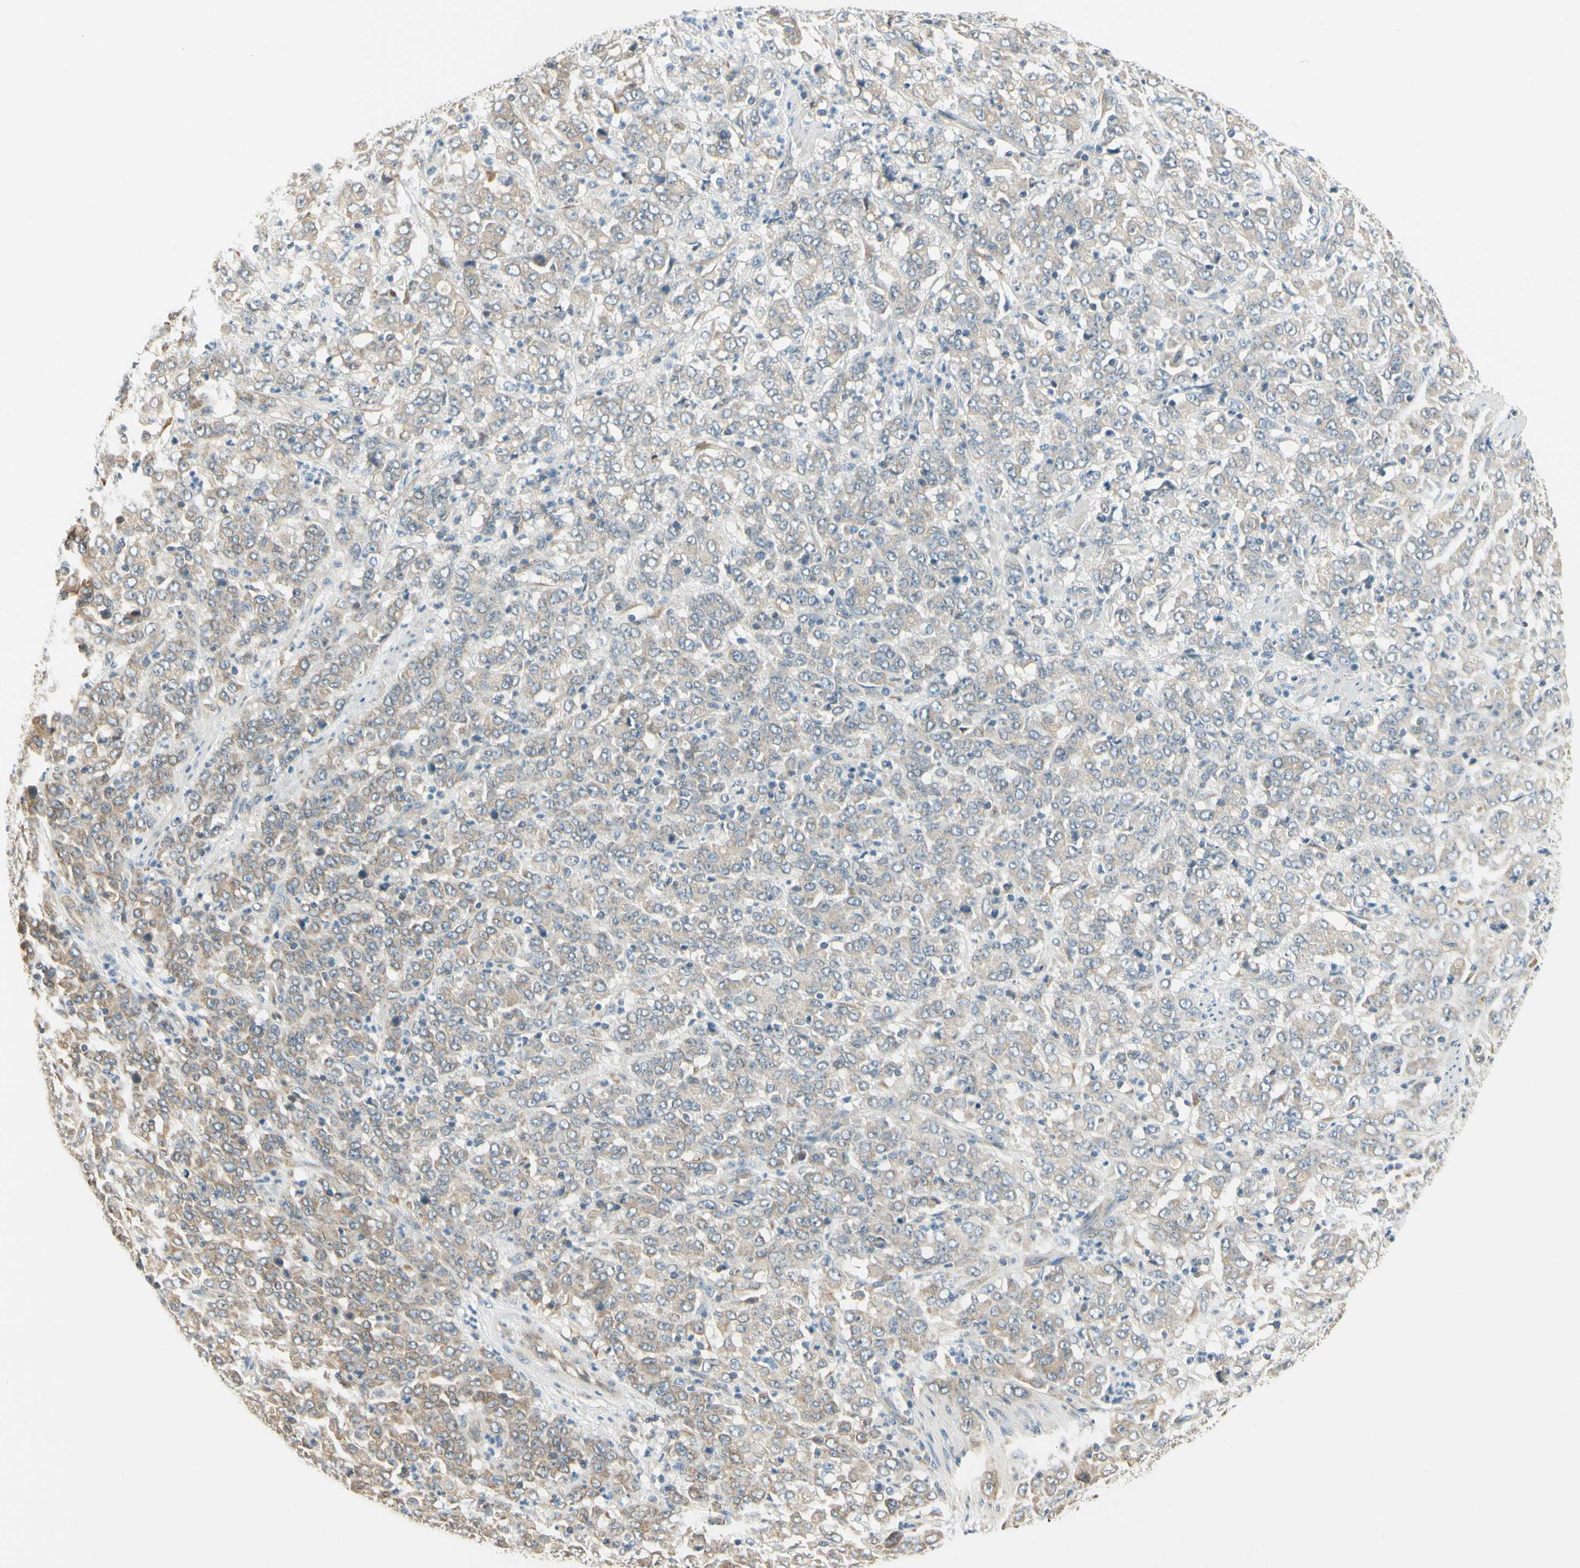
{"staining": {"intensity": "weak", "quantity": "25%-75%", "location": "cytoplasmic/membranous"}, "tissue": "stomach cancer", "cell_type": "Tumor cells", "image_type": "cancer", "snomed": [{"axis": "morphology", "description": "Adenocarcinoma, NOS"}, {"axis": "topography", "description": "Stomach, lower"}], "caption": "Stomach cancer stained with DAB (3,3'-diaminobenzidine) IHC shows low levels of weak cytoplasmic/membranous positivity in approximately 25%-75% of tumor cells.", "gene": "IGDCC4", "patient": {"sex": "female", "age": 71}}